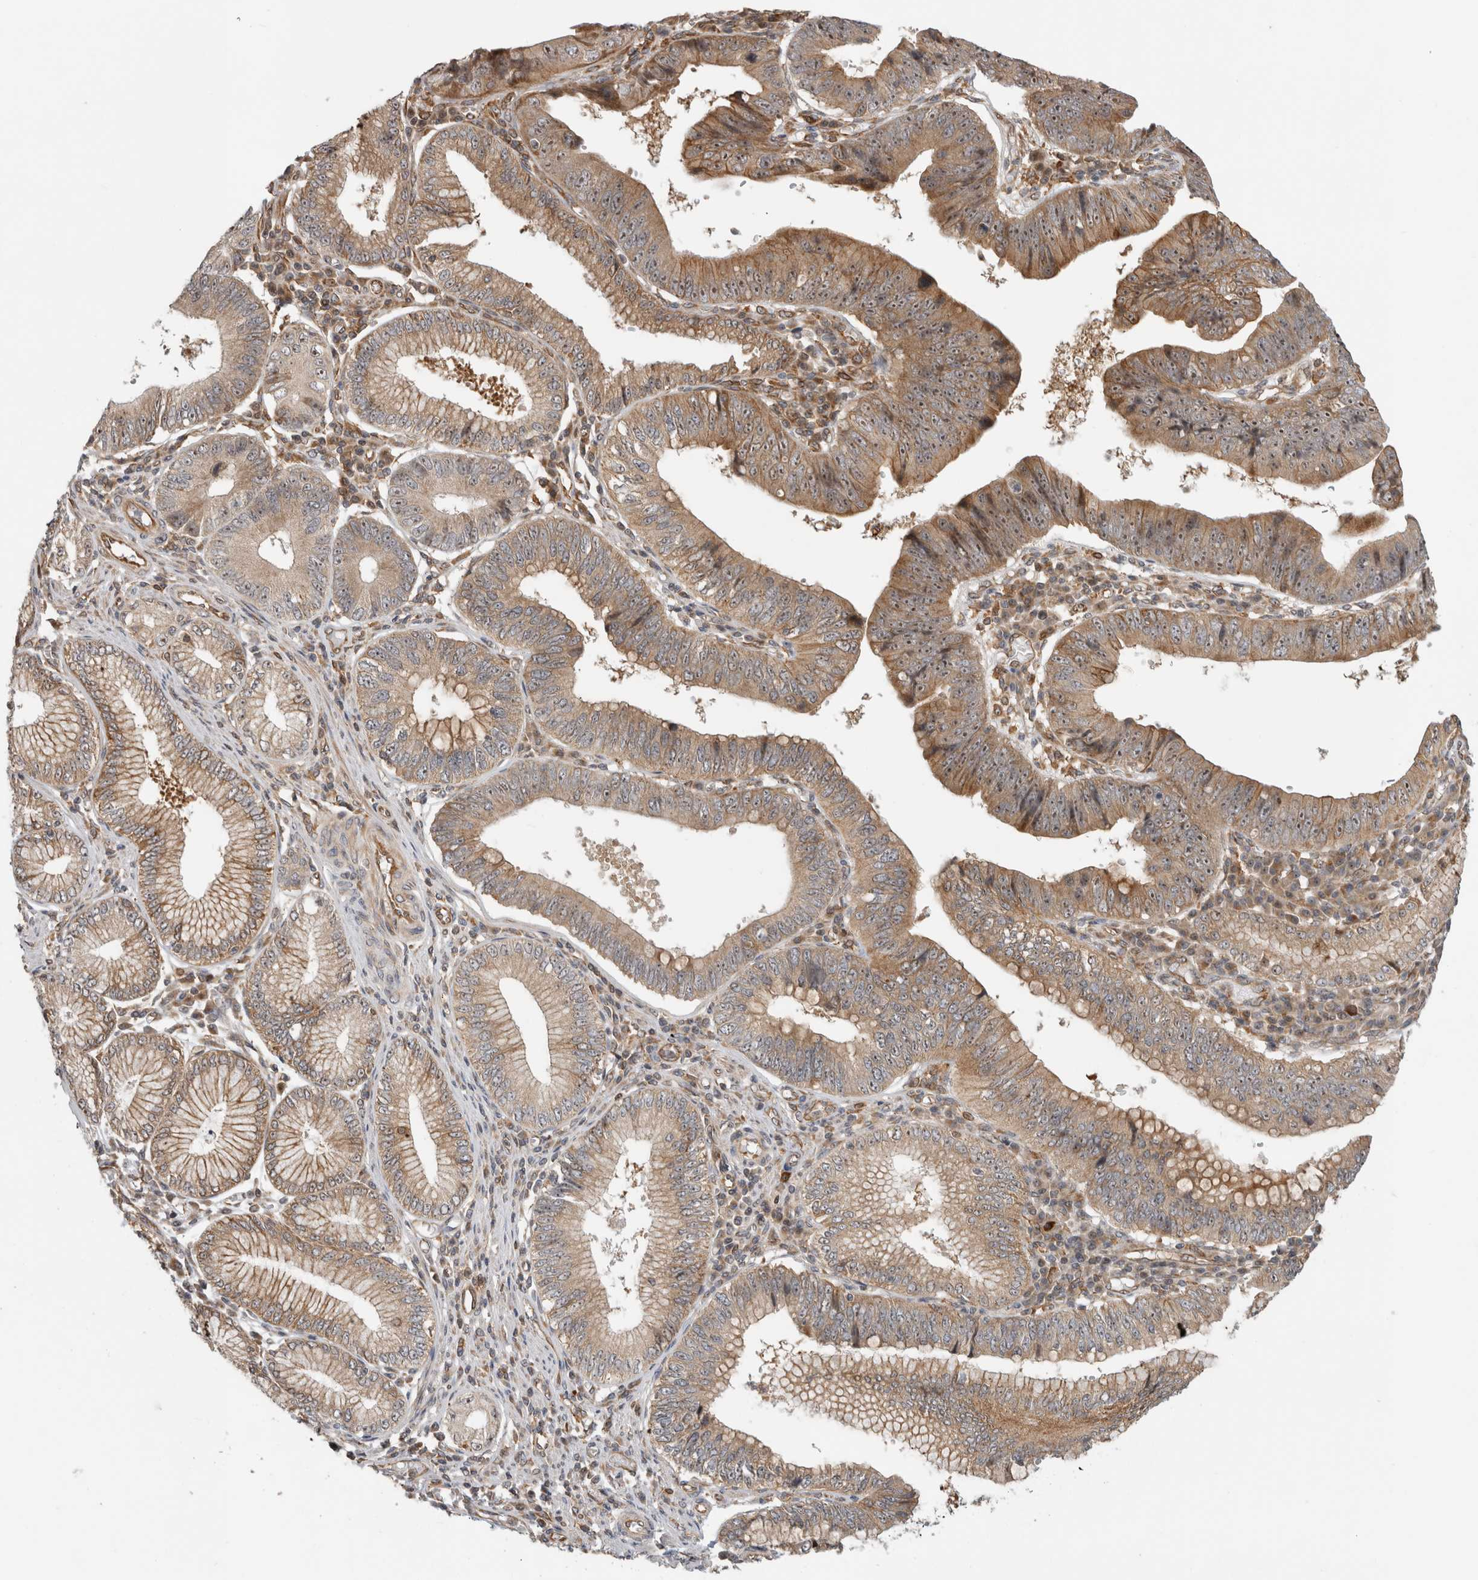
{"staining": {"intensity": "moderate", "quantity": ">75%", "location": "cytoplasmic/membranous,nuclear"}, "tissue": "stomach cancer", "cell_type": "Tumor cells", "image_type": "cancer", "snomed": [{"axis": "morphology", "description": "Adenocarcinoma, NOS"}, {"axis": "topography", "description": "Stomach"}], "caption": "The micrograph exhibits a brown stain indicating the presence of a protein in the cytoplasmic/membranous and nuclear of tumor cells in adenocarcinoma (stomach).", "gene": "WASF2", "patient": {"sex": "male", "age": 59}}